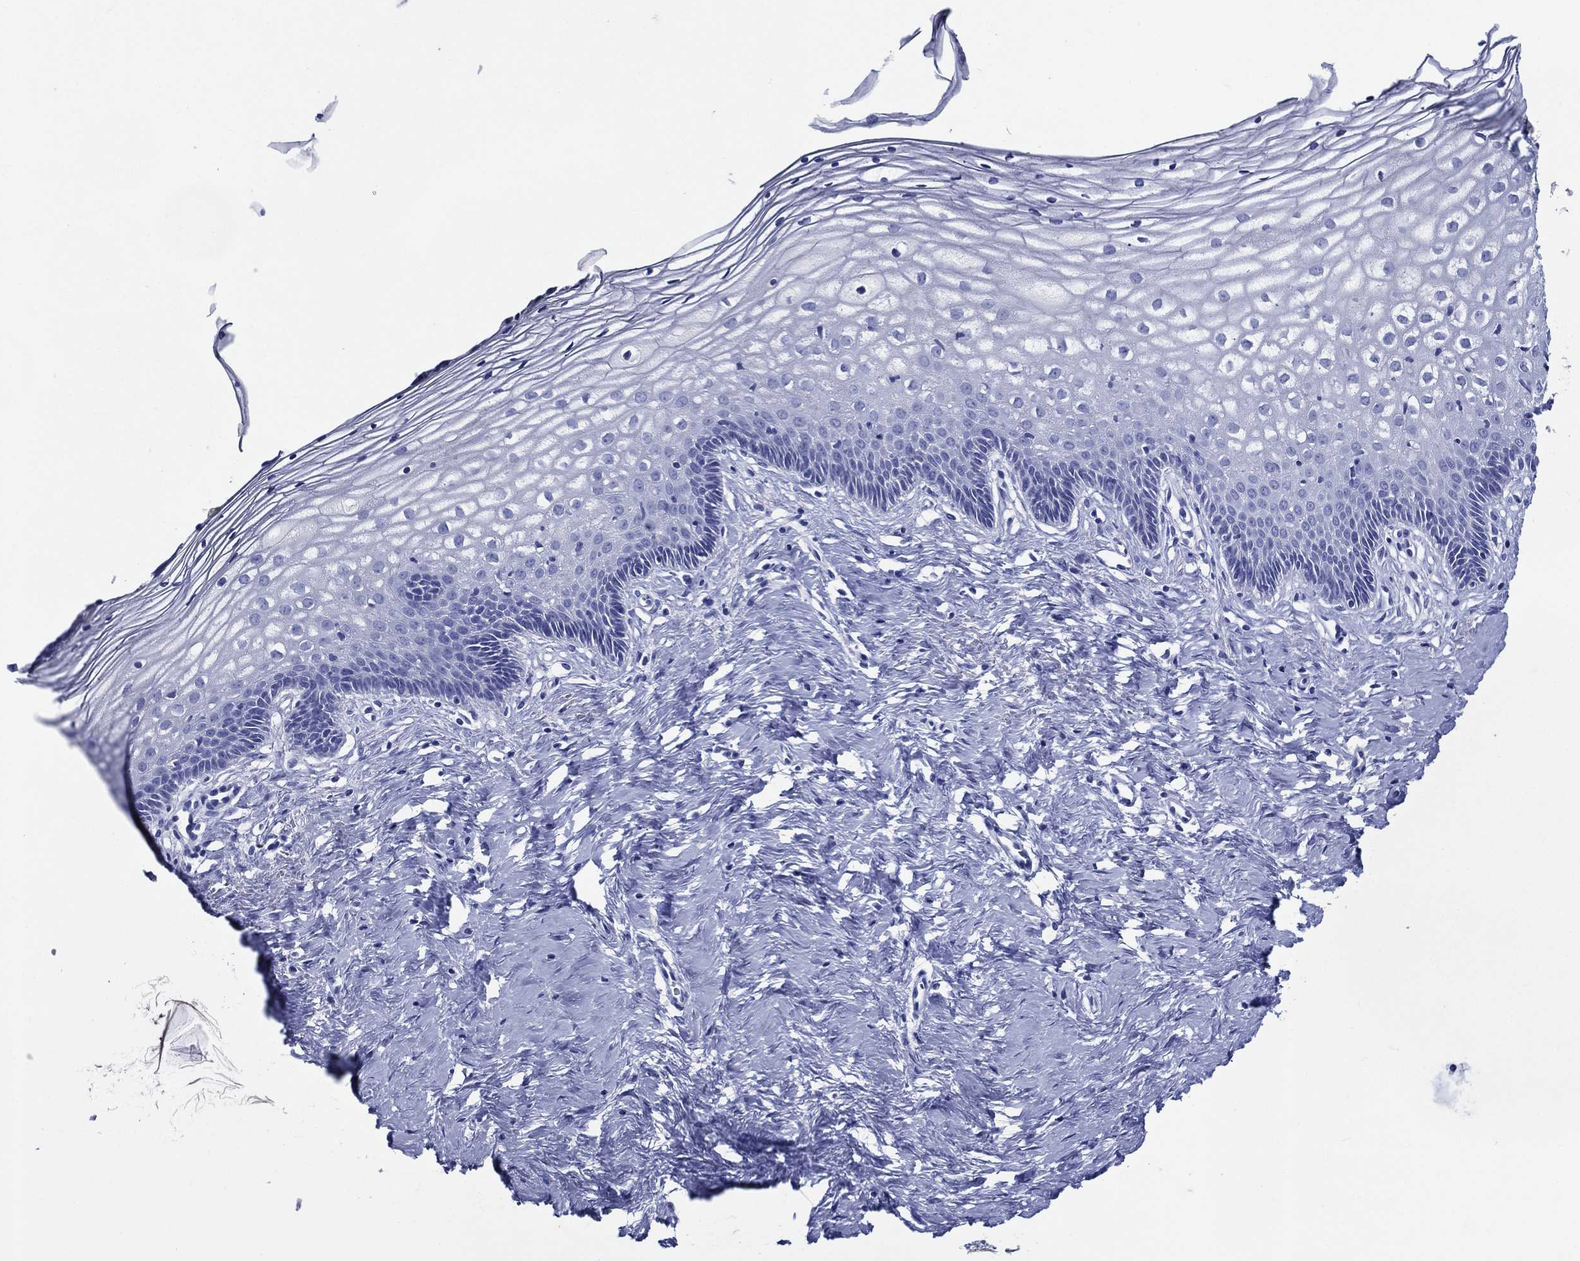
{"staining": {"intensity": "negative", "quantity": "none", "location": "none"}, "tissue": "cervix", "cell_type": "Glandular cells", "image_type": "normal", "snomed": [{"axis": "morphology", "description": "Normal tissue, NOS"}, {"axis": "topography", "description": "Cervix"}], "caption": "The histopathology image shows no staining of glandular cells in normal cervix.", "gene": "ACE2", "patient": {"sex": "female", "age": 42}}